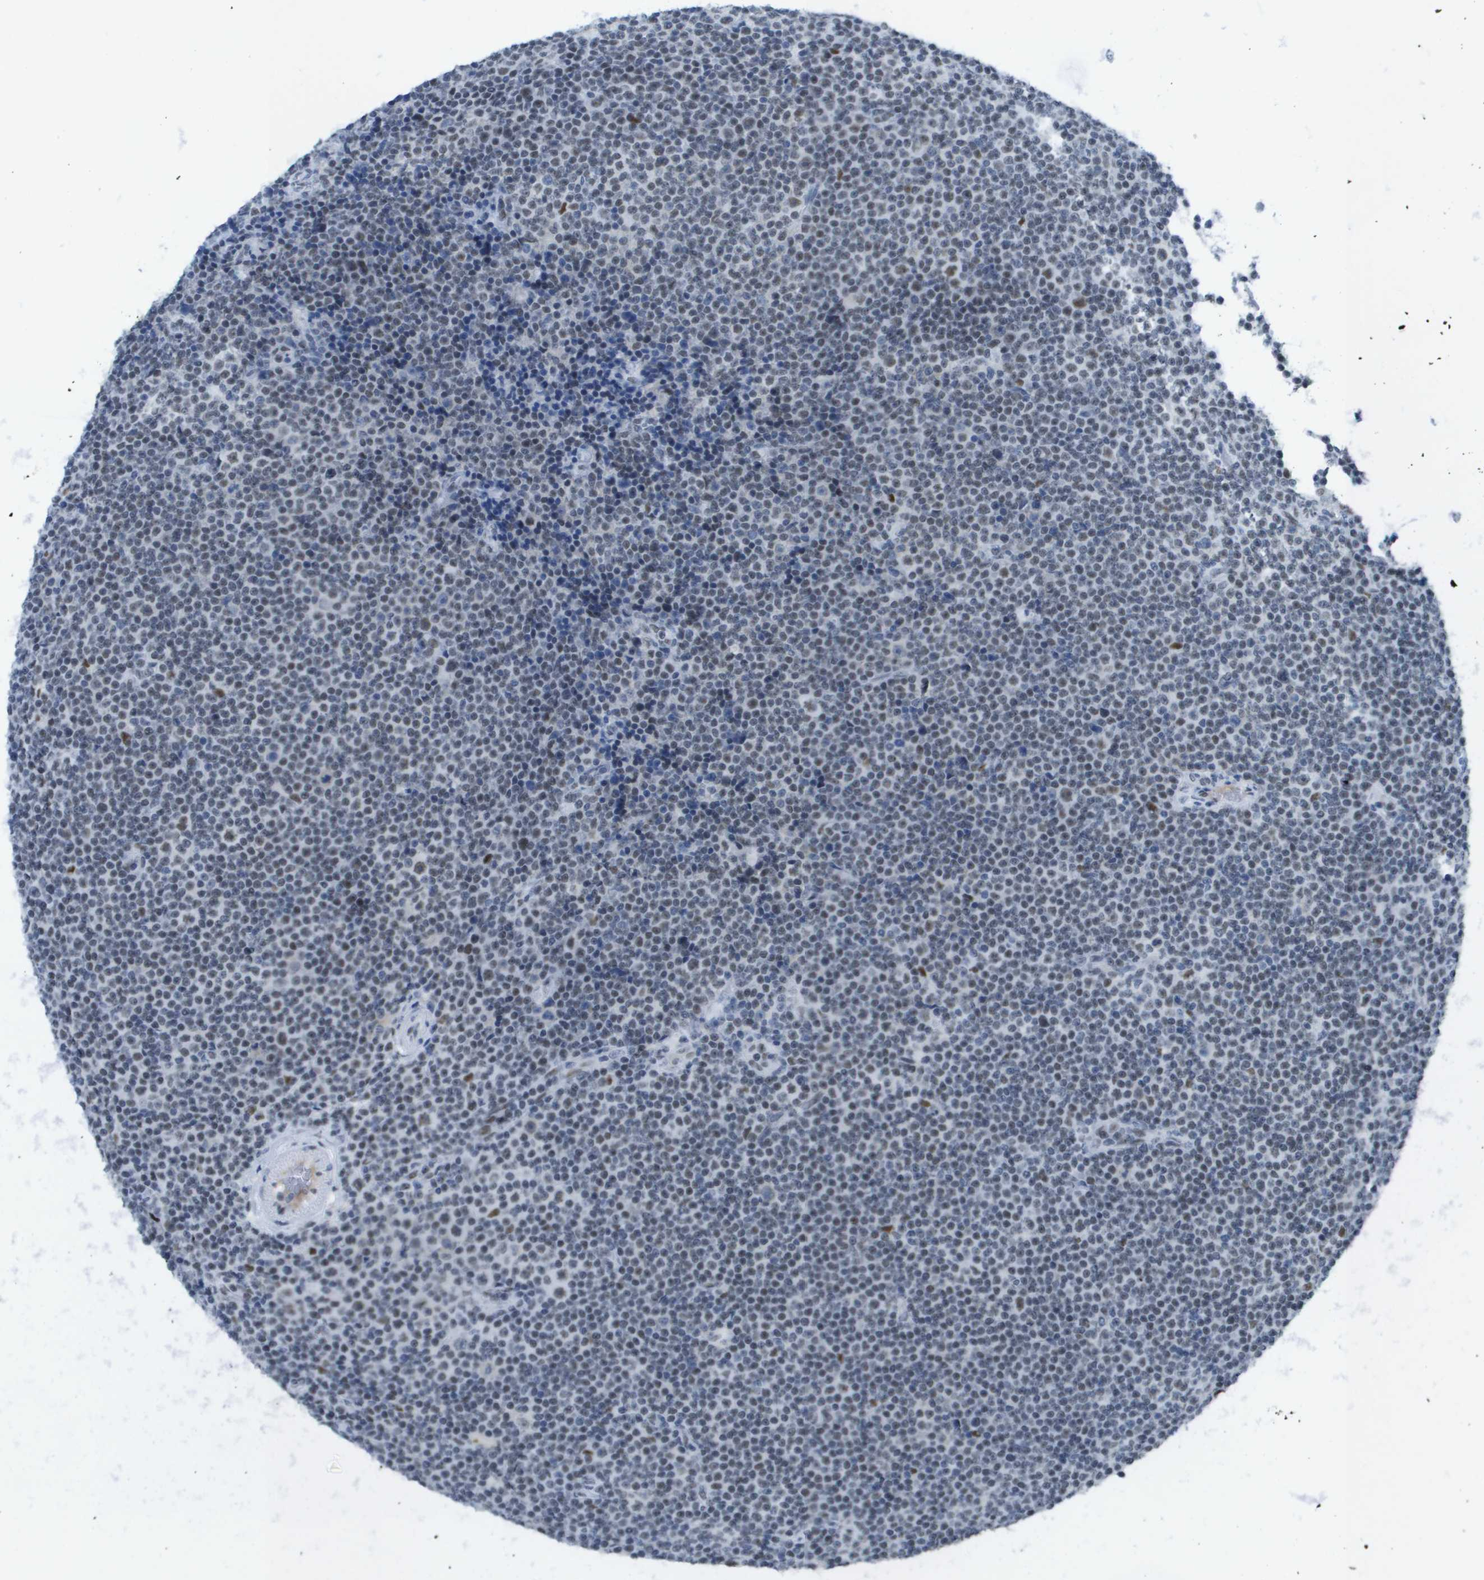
{"staining": {"intensity": "weak", "quantity": "<25%", "location": "nuclear"}, "tissue": "lymphoma", "cell_type": "Tumor cells", "image_type": "cancer", "snomed": [{"axis": "morphology", "description": "Malignant lymphoma, non-Hodgkin's type, Low grade"}, {"axis": "topography", "description": "Lymph node"}], "caption": "Tumor cells are negative for protein expression in human lymphoma.", "gene": "TP53RK", "patient": {"sex": "female", "age": 67}}